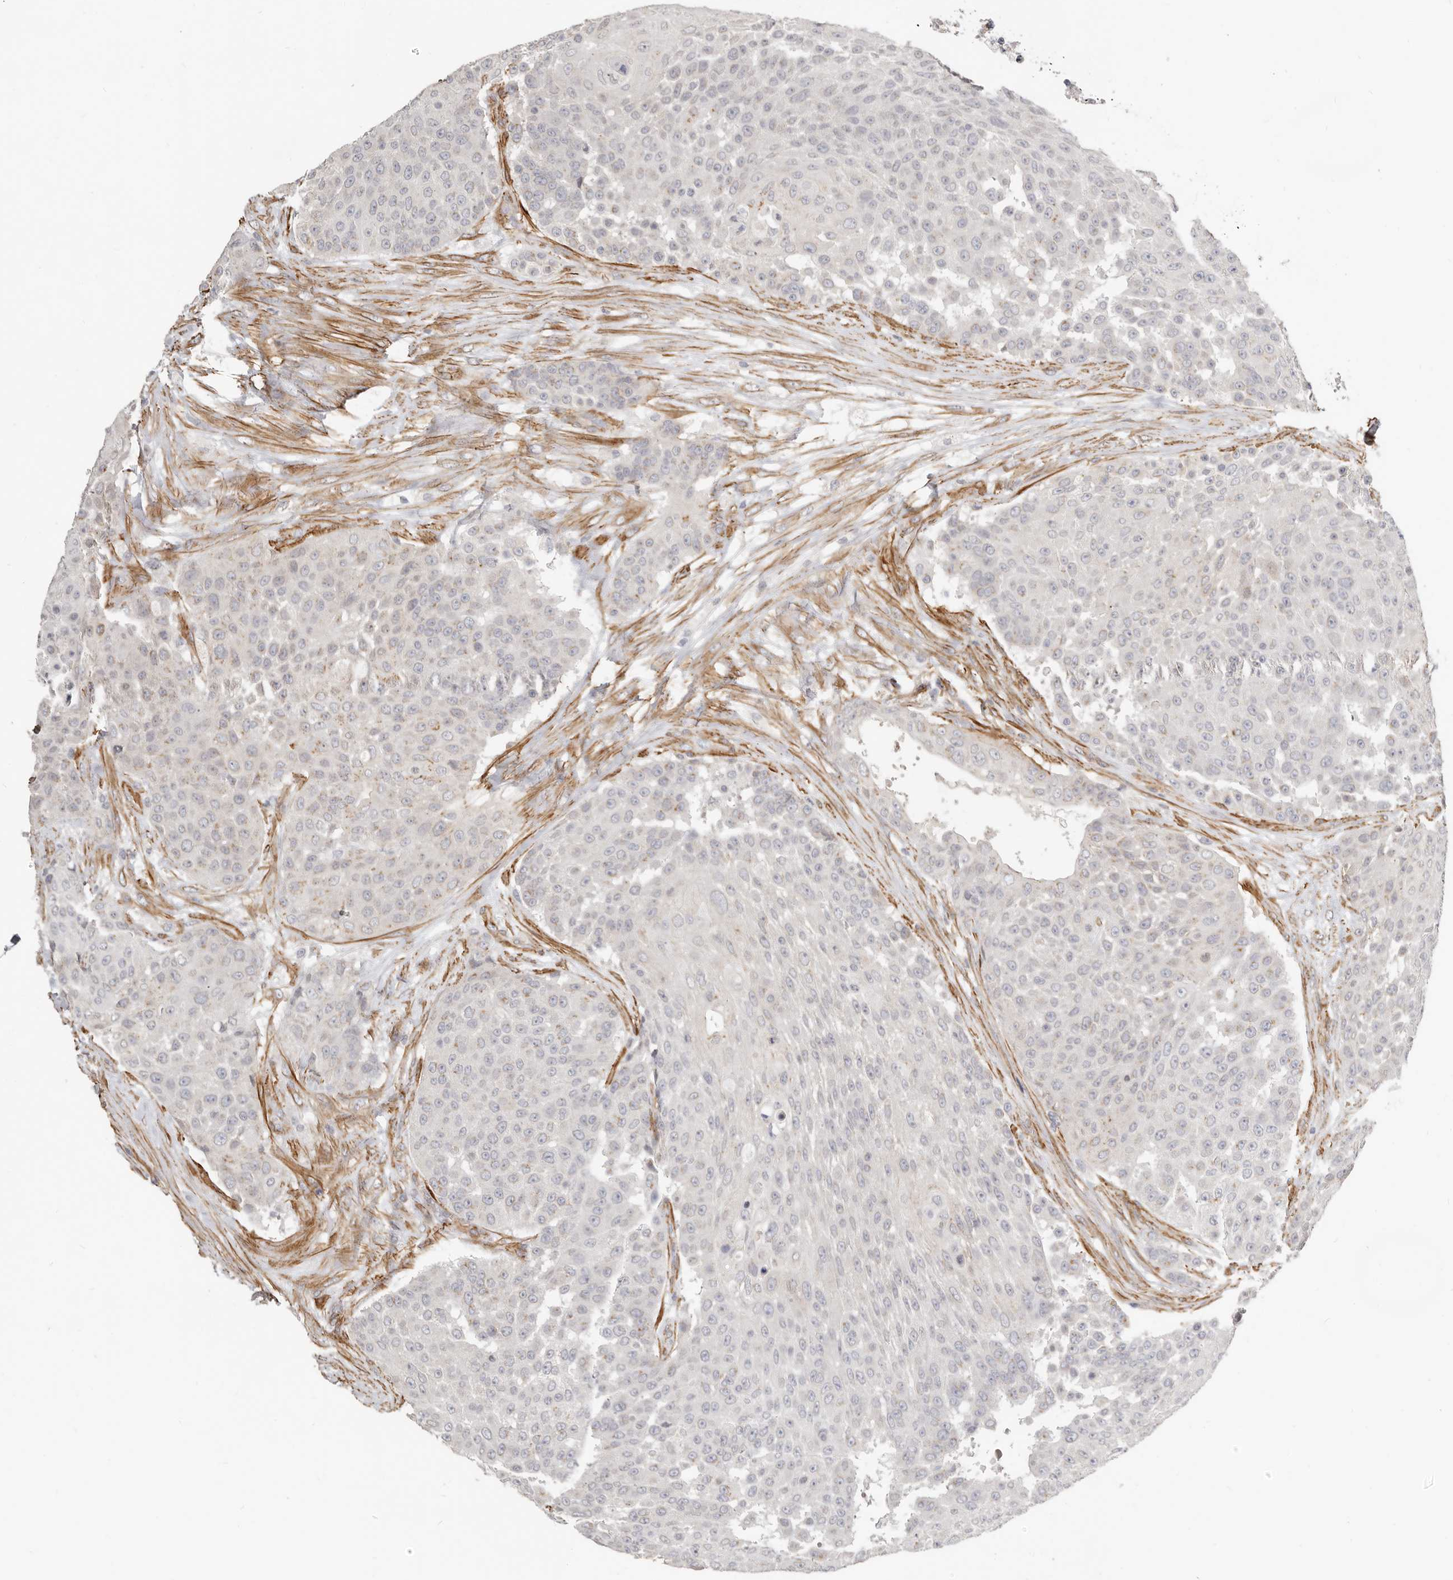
{"staining": {"intensity": "negative", "quantity": "none", "location": "none"}, "tissue": "urothelial cancer", "cell_type": "Tumor cells", "image_type": "cancer", "snomed": [{"axis": "morphology", "description": "Urothelial carcinoma, High grade"}, {"axis": "topography", "description": "Urinary bladder"}], "caption": "This is a image of immunohistochemistry (IHC) staining of urothelial cancer, which shows no positivity in tumor cells.", "gene": "RABAC1", "patient": {"sex": "female", "age": 63}}